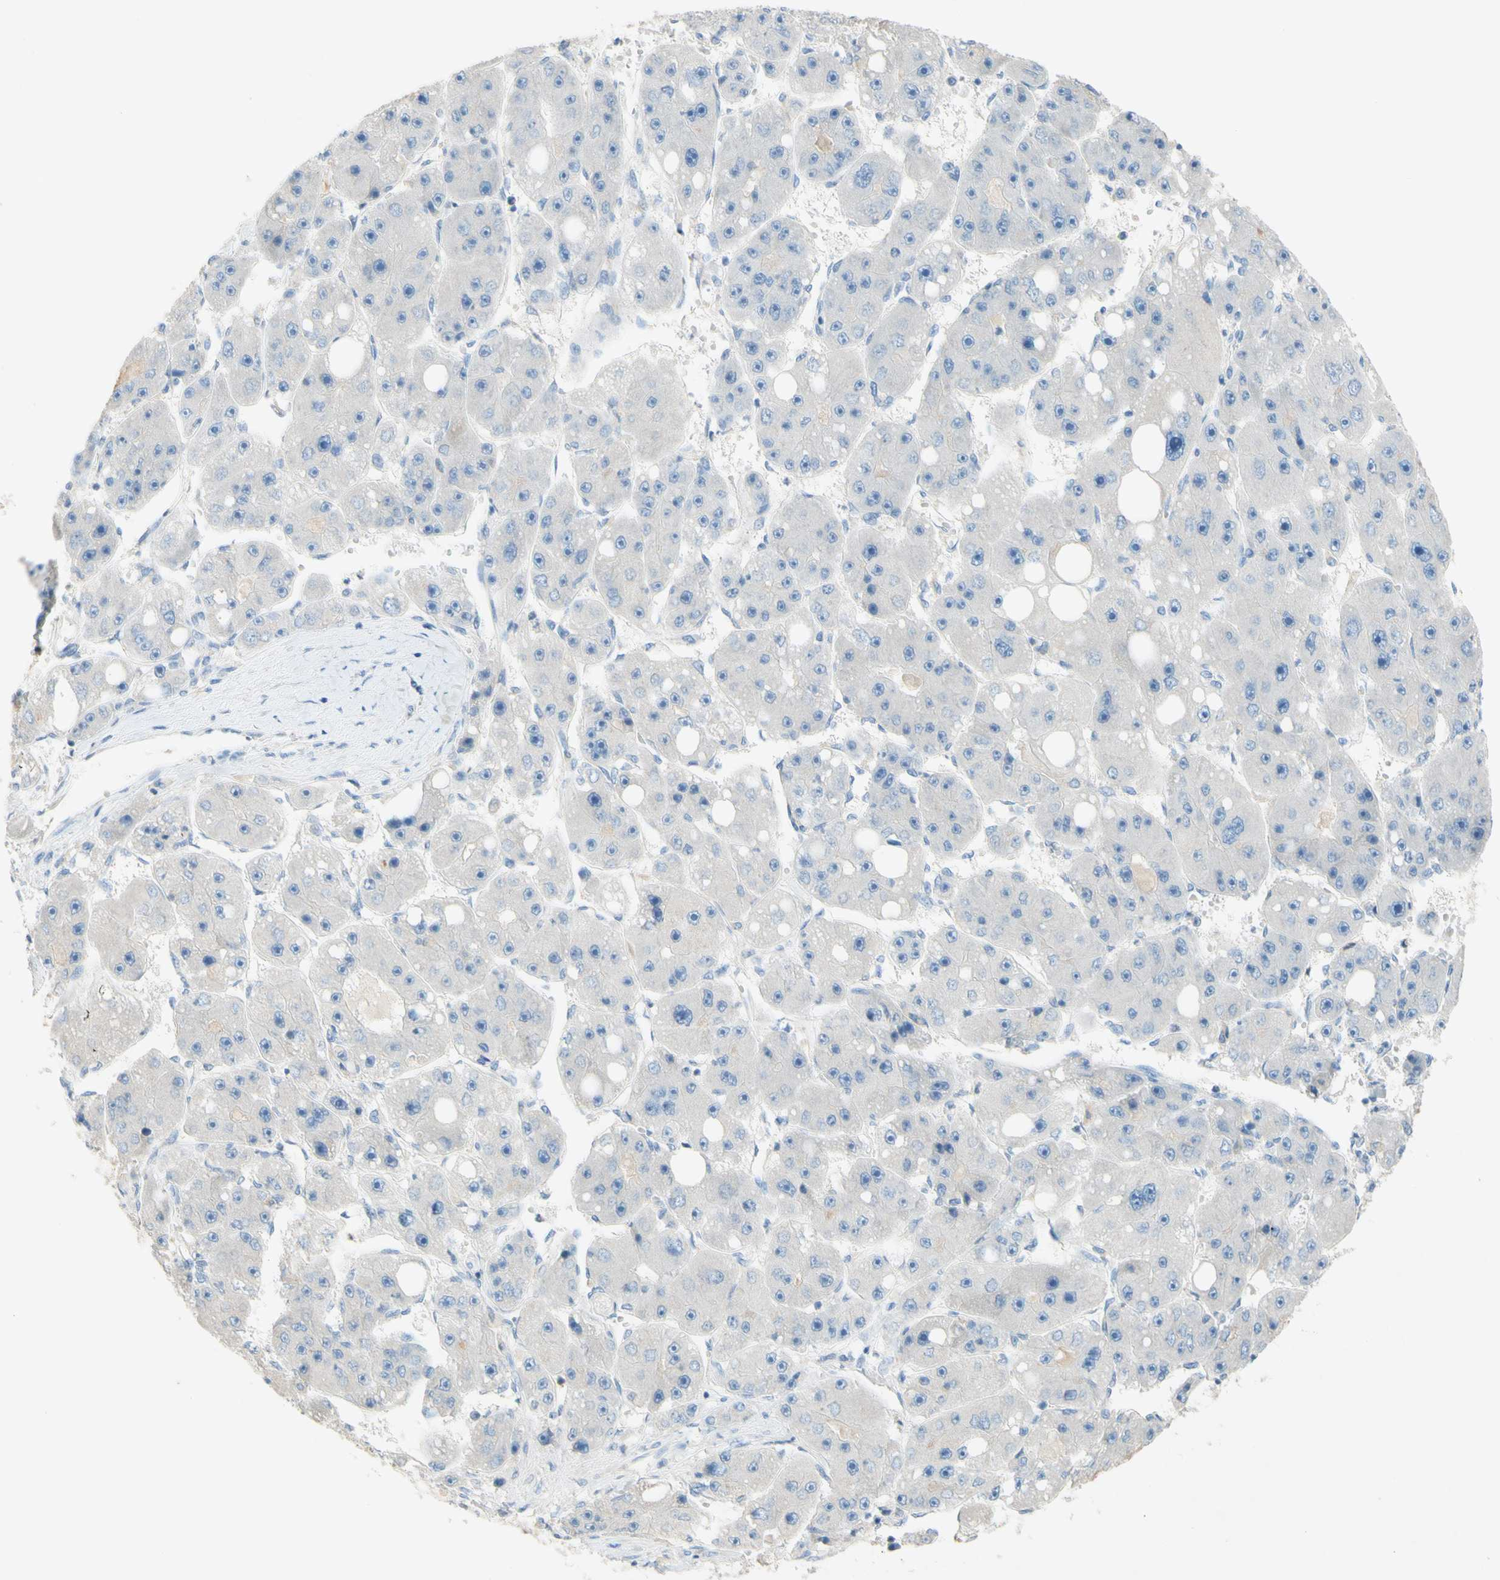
{"staining": {"intensity": "negative", "quantity": "none", "location": "none"}, "tissue": "liver cancer", "cell_type": "Tumor cells", "image_type": "cancer", "snomed": [{"axis": "morphology", "description": "Carcinoma, Hepatocellular, NOS"}, {"axis": "topography", "description": "Liver"}], "caption": "This is an immunohistochemistry image of human liver cancer. There is no expression in tumor cells.", "gene": "PACSIN1", "patient": {"sex": "female", "age": 61}}